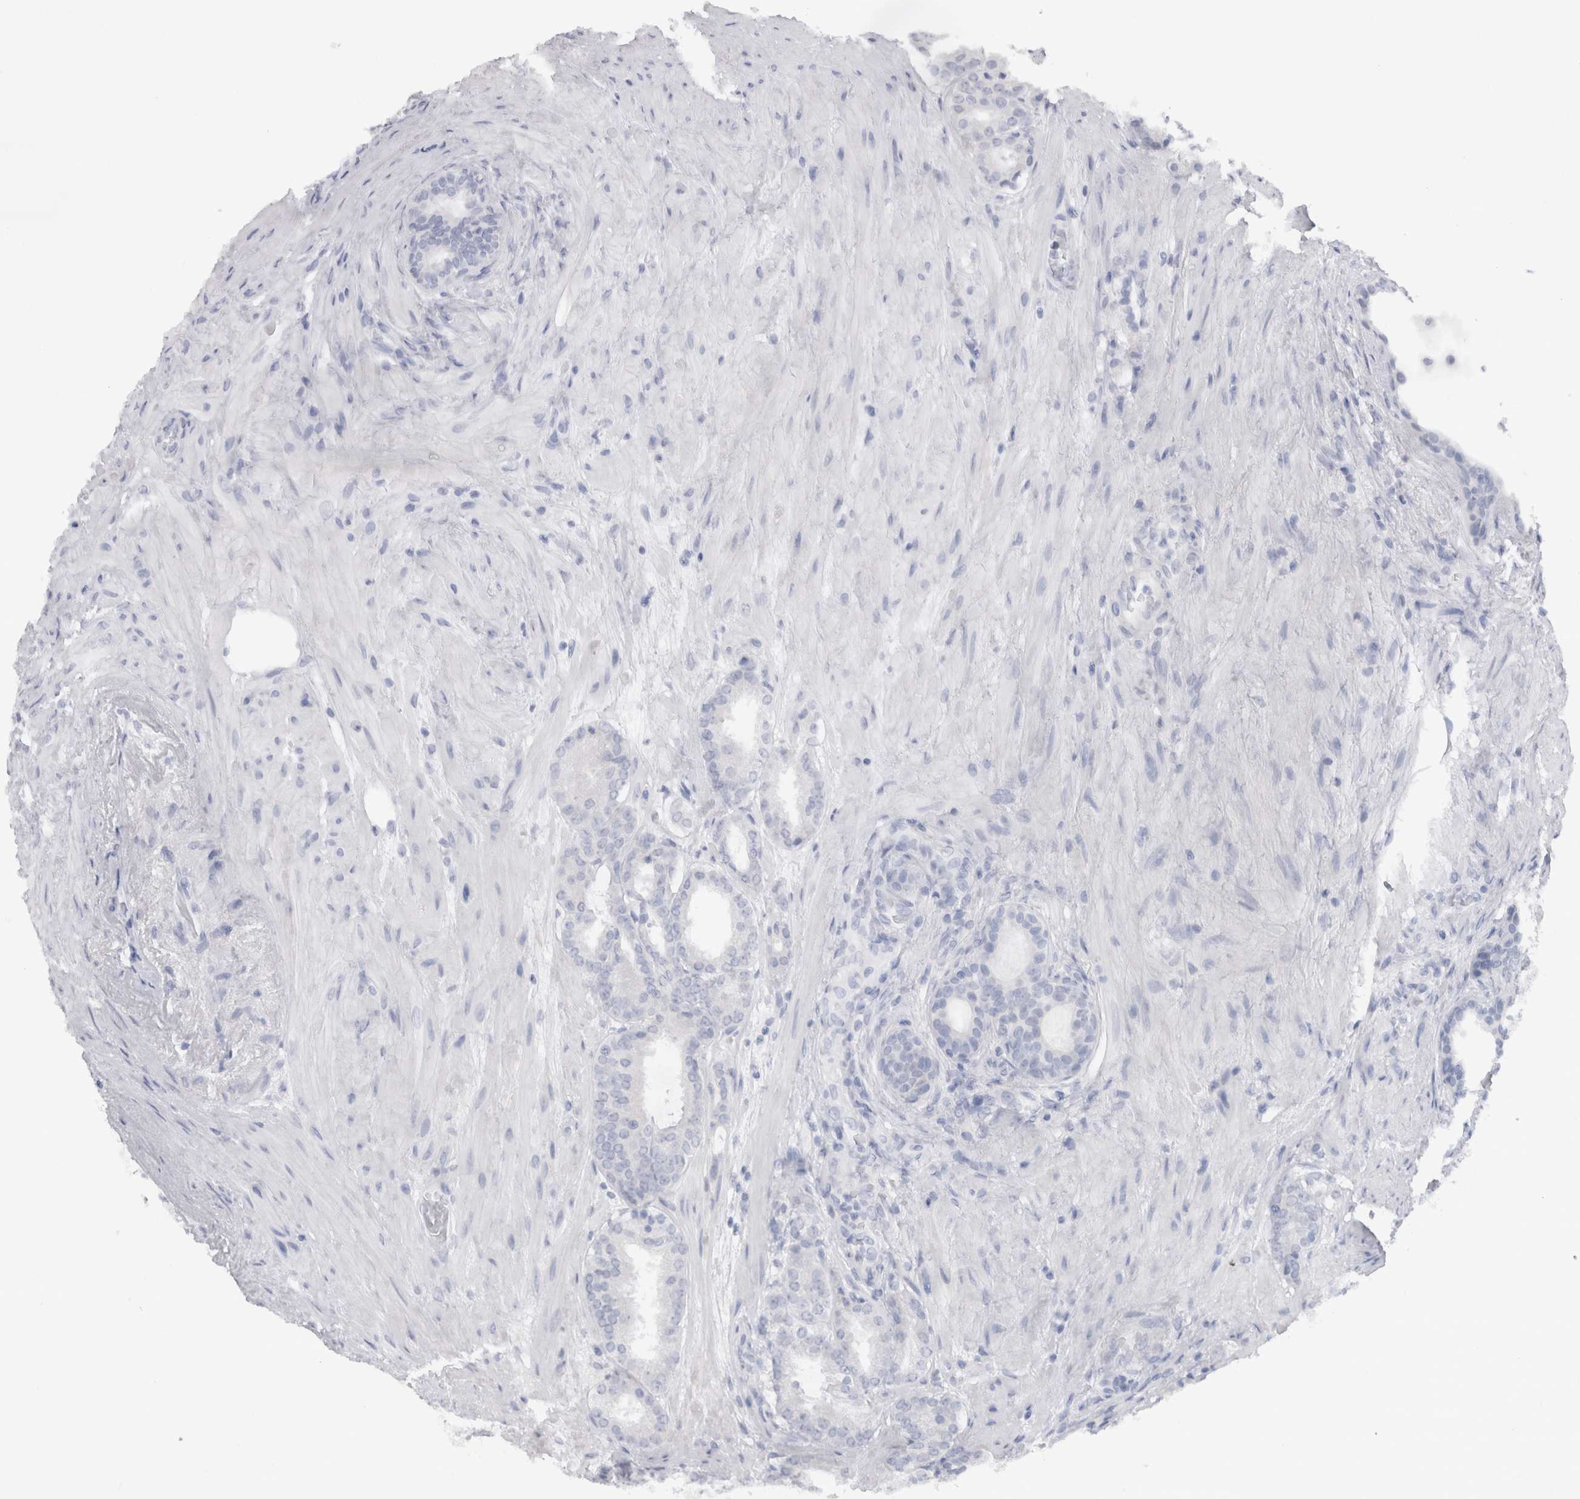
{"staining": {"intensity": "negative", "quantity": "none", "location": "none"}, "tissue": "prostate cancer", "cell_type": "Tumor cells", "image_type": "cancer", "snomed": [{"axis": "morphology", "description": "Adenocarcinoma, Low grade"}, {"axis": "topography", "description": "Prostate"}], "caption": "Tumor cells show no significant positivity in prostate cancer.", "gene": "CDH17", "patient": {"sex": "male", "age": 69}}